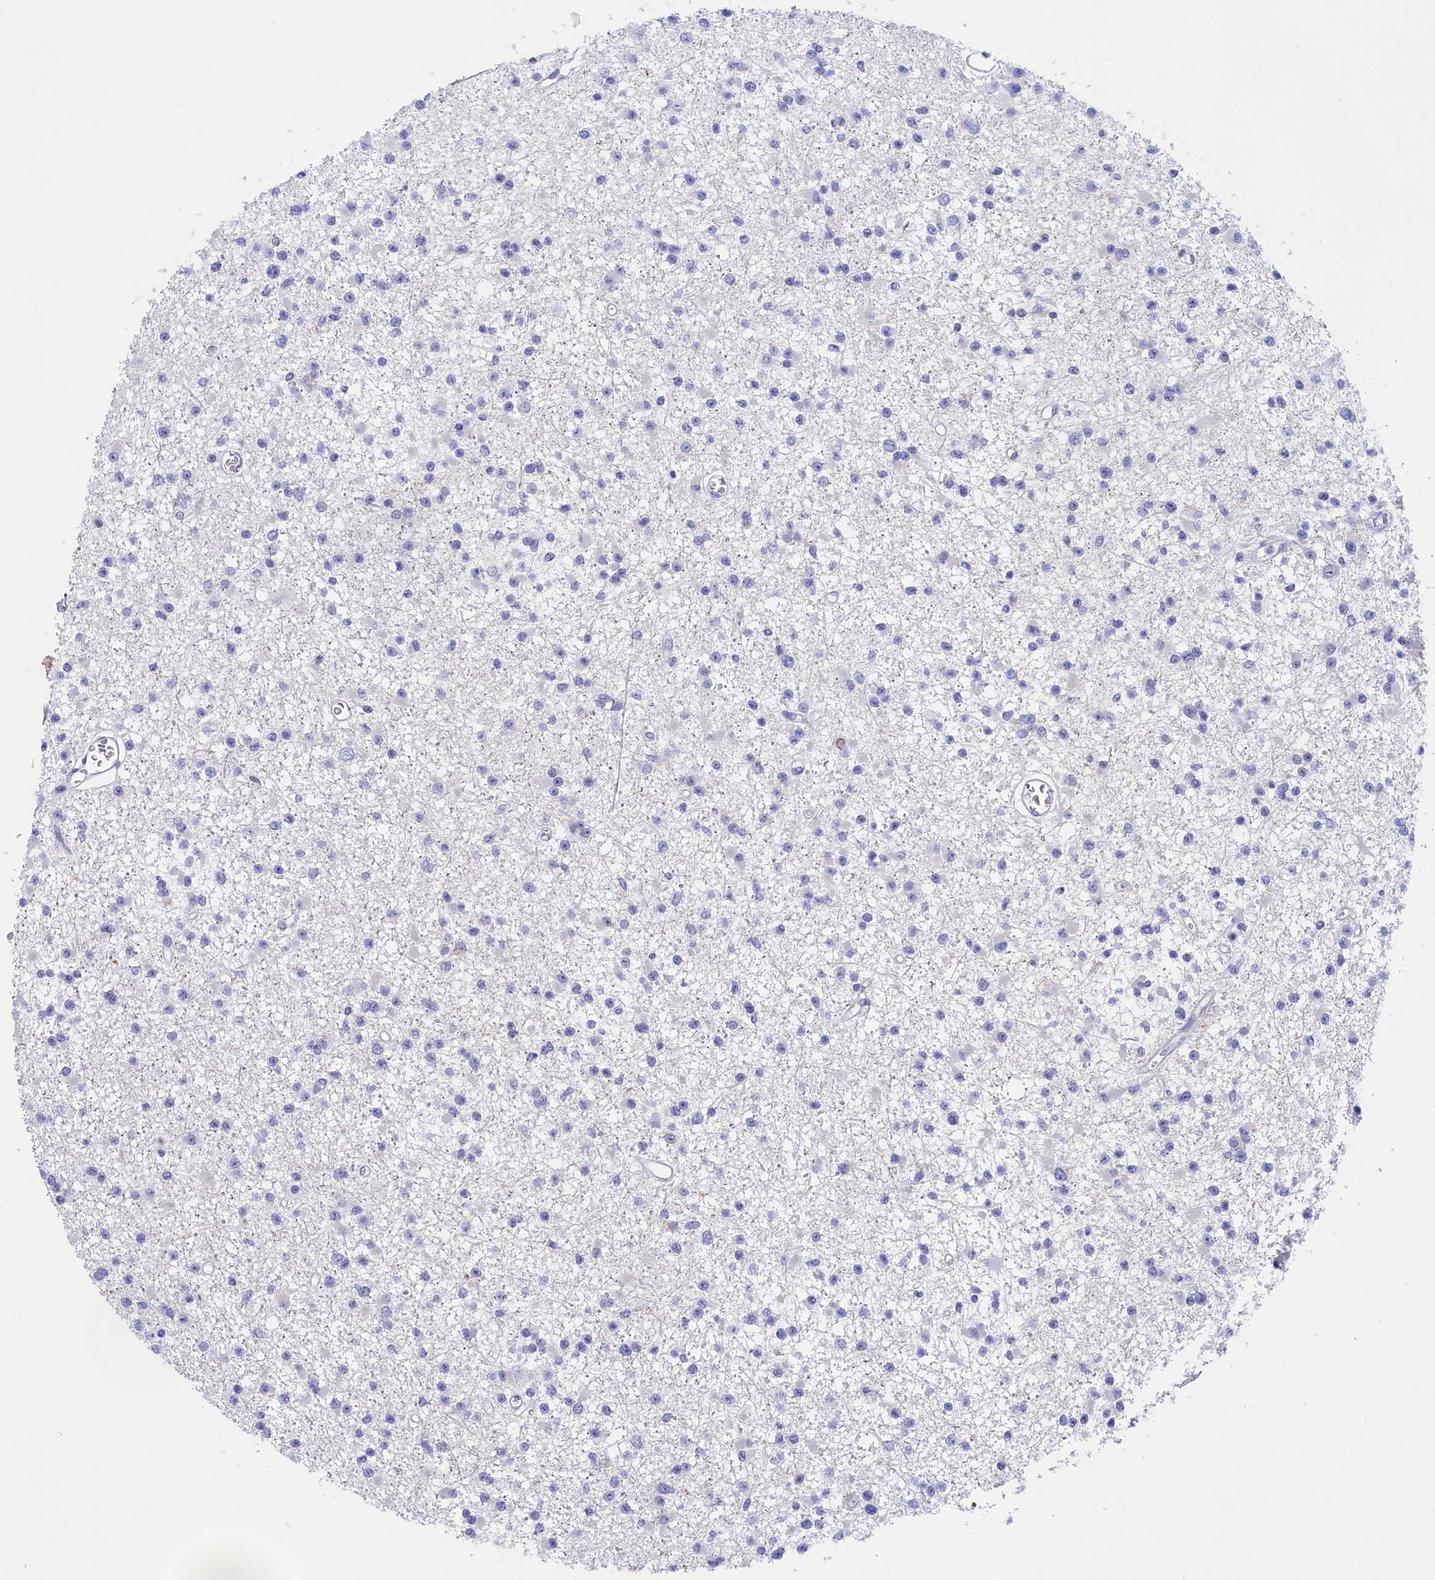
{"staining": {"intensity": "negative", "quantity": "none", "location": "none"}, "tissue": "glioma", "cell_type": "Tumor cells", "image_type": "cancer", "snomed": [{"axis": "morphology", "description": "Glioma, malignant, Low grade"}, {"axis": "topography", "description": "Brain"}], "caption": "A high-resolution image shows immunohistochemistry staining of malignant glioma (low-grade), which shows no significant positivity in tumor cells.", "gene": "PRDM12", "patient": {"sex": "female", "age": 22}}